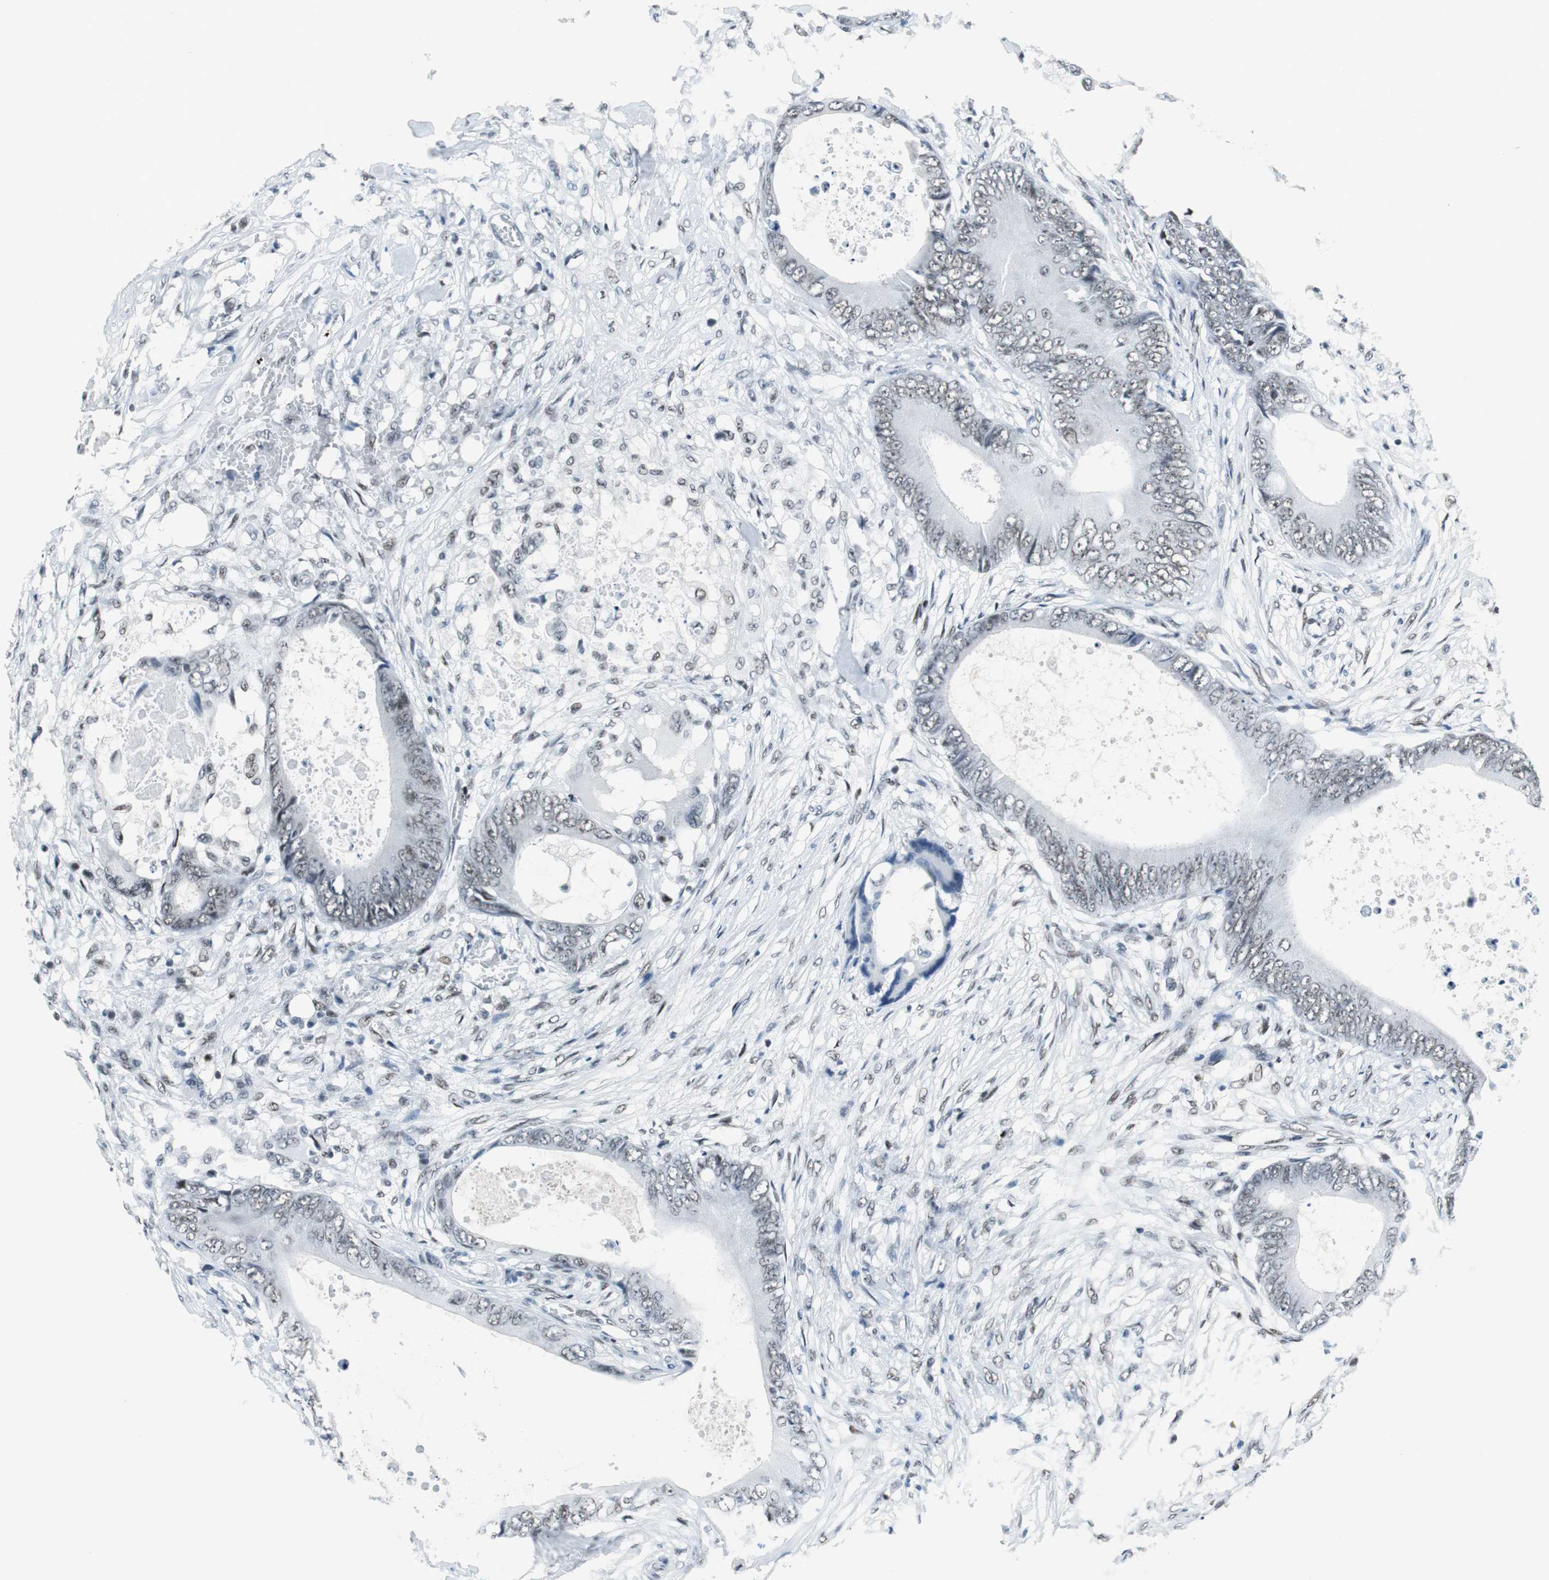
{"staining": {"intensity": "weak", "quantity": "<25%", "location": "nuclear"}, "tissue": "colorectal cancer", "cell_type": "Tumor cells", "image_type": "cancer", "snomed": [{"axis": "morphology", "description": "Normal tissue, NOS"}, {"axis": "morphology", "description": "Adenocarcinoma, NOS"}, {"axis": "topography", "description": "Rectum"}, {"axis": "topography", "description": "Peripheral nerve tissue"}], "caption": "Histopathology image shows no significant protein expression in tumor cells of adenocarcinoma (colorectal). The staining was performed using DAB (3,3'-diaminobenzidine) to visualize the protein expression in brown, while the nuclei were stained in blue with hematoxylin (Magnification: 20x).", "gene": "HDAC3", "patient": {"sex": "female", "age": 77}}